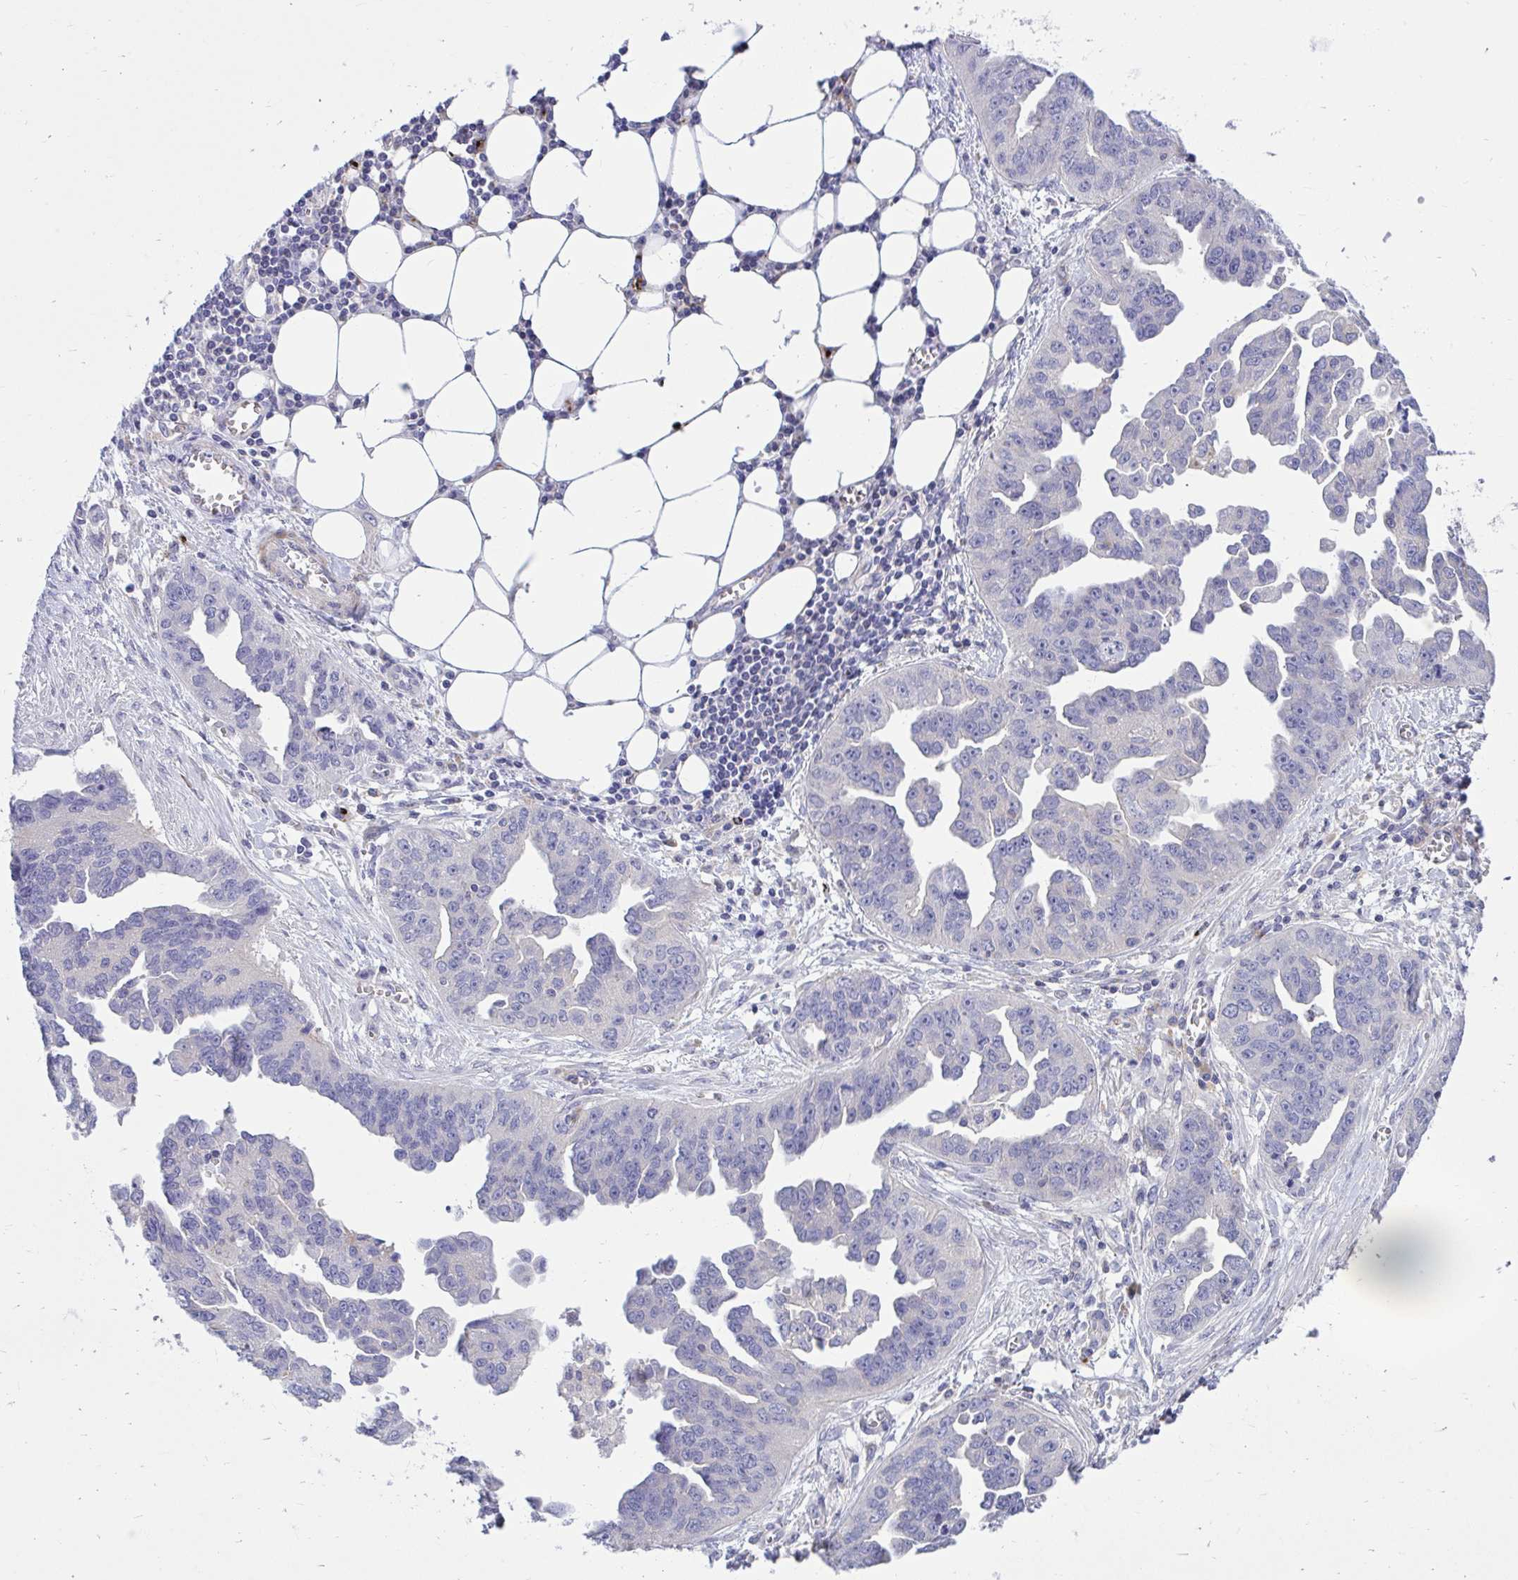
{"staining": {"intensity": "negative", "quantity": "none", "location": "none"}, "tissue": "ovarian cancer", "cell_type": "Tumor cells", "image_type": "cancer", "snomed": [{"axis": "morphology", "description": "Cystadenocarcinoma, serous, NOS"}, {"axis": "topography", "description": "Ovary"}], "caption": "A histopathology image of human ovarian cancer (serous cystadenocarcinoma) is negative for staining in tumor cells. (Brightfield microscopy of DAB (3,3'-diaminobenzidine) immunohistochemistry (IHC) at high magnification).", "gene": "TP53I11", "patient": {"sex": "female", "age": 75}}